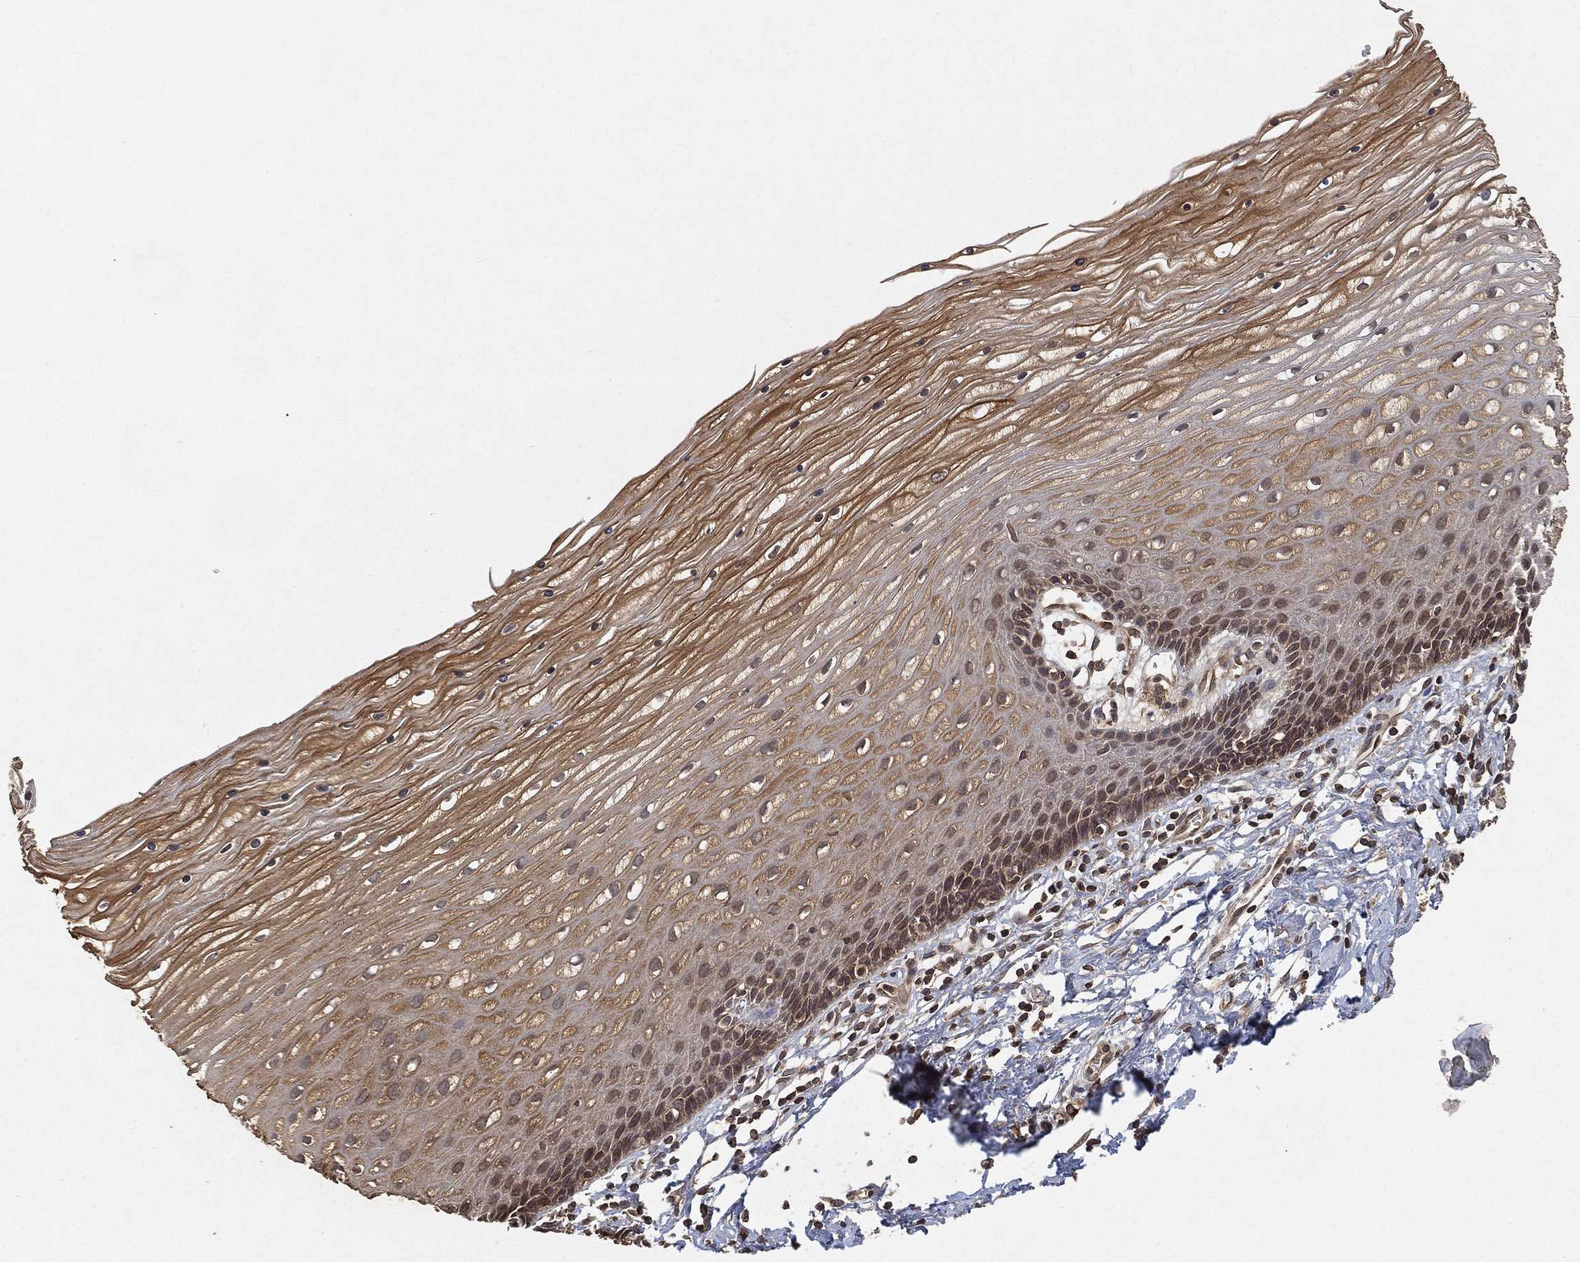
{"staining": {"intensity": "moderate", "quantity": ">75%", "location": "cytoplasmic/membranous"}, "tissue": "cervix", "cell_type": "Glandular cells", "image_type": "normal", "snomed": [{"axis": "morphology", "description": "Normal tissue, NOS"}, {"axis": "topography", "description": "Cervix"}], "caption": "Immunohistochemistry (IHC) image of unremarkable human cervix stained for a protein (brown), which exhibits medium levels of moderate cytoplasmic/membranous positivity in approximately >75% of glandular cells.", "gene": "UBA5", "patient": {"sex": "female", "age": 35}}